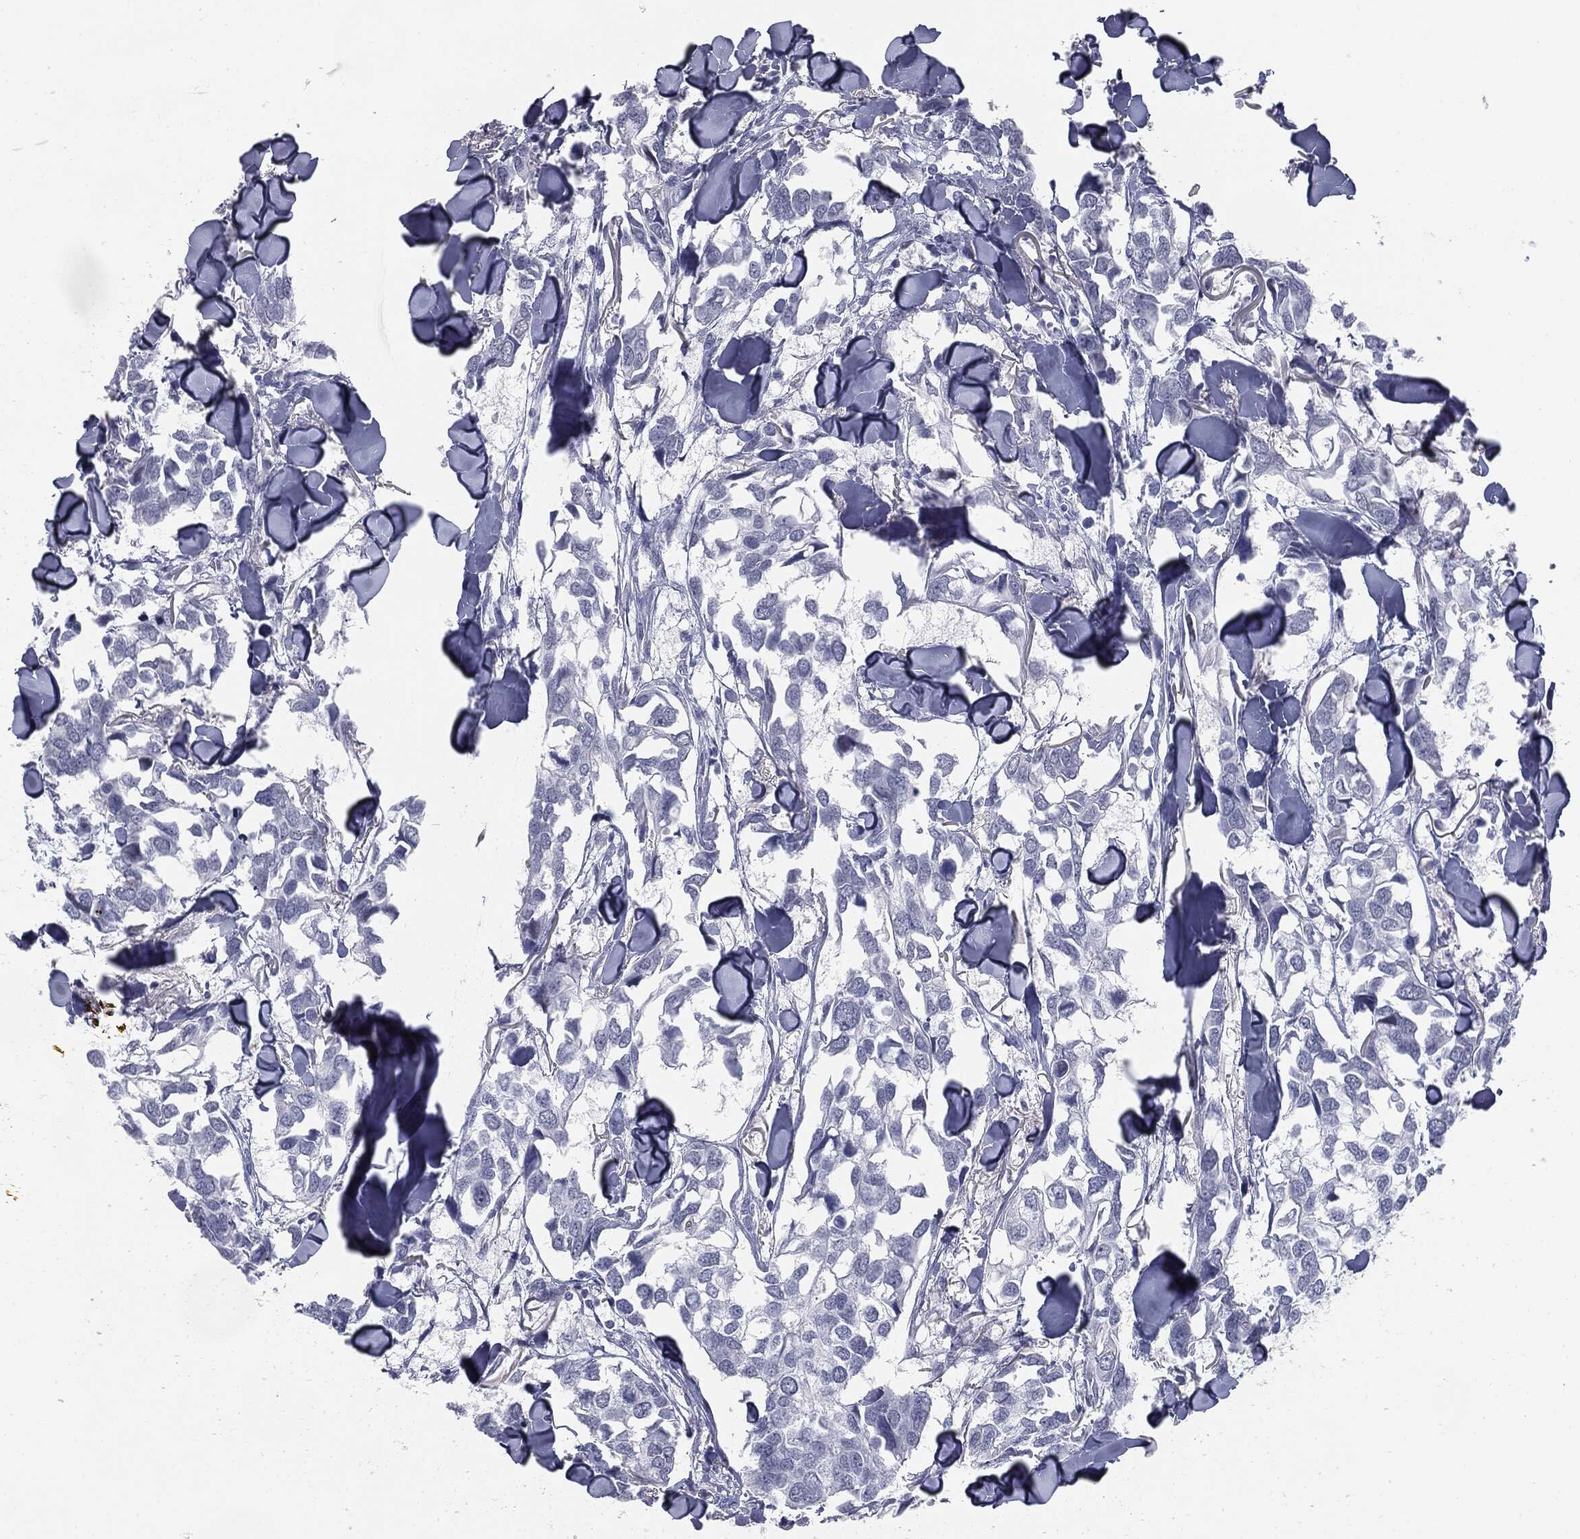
{"staining": {"intensity": "negative", "quantity": "none", "location": "none"}, "tissue": "breast cancer", "cell_type": "Tumor cells", "image_type": "cancer", "snomed": [{"axis": "morphology", "description": "Duct carcinoma"}, {"axis": "topography", "description": "Breast"}], "caption": "Immunohistochemistry of human infiltrating ductal carcinoma (breast) reveals no positivity in tumor cells. (Brightfield microscopy of DAB IHC at high magnification).", "gene": "TPO", "patient": {"sex": "female", "age": 83}}